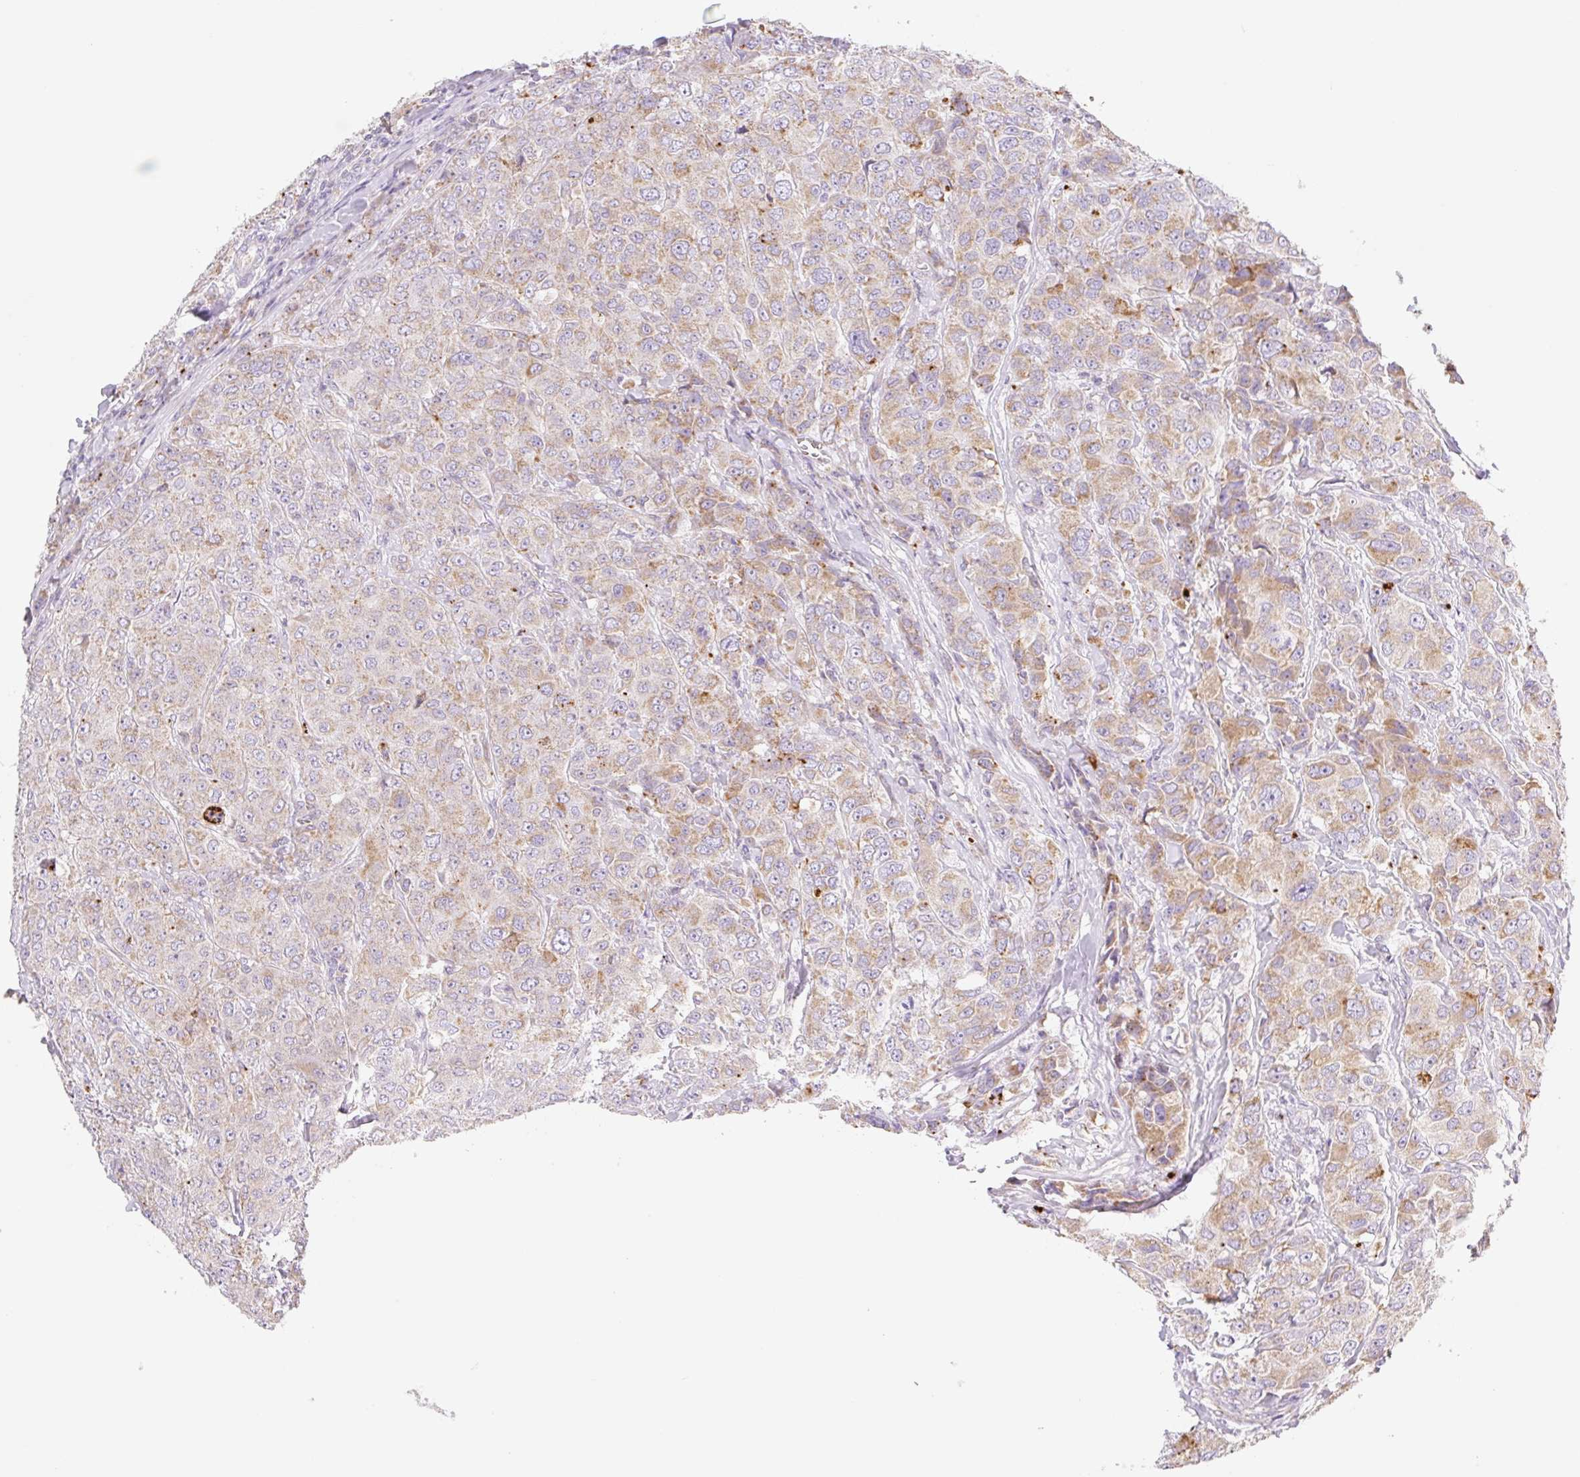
{"staining": {"intensity": "weak", "quantity": "25%-75%", "location": "cytoplasmic/membranous"}, "tissue": "breast cancer", "cell_type": "Tumor cells", "image_type": "cancer", "snomed": [{"axis": "morphology", "description": "Duct carcinoma"}, {"axis": "topography", "description": "Breast"}], "caption": "Approximately 25%-75% of tumor cells in human invasive ductal carcinoma (breast) show weak cytoplasmic/membranous protein expression as visualized by brown immunohistochemical staining.", "gene": "CLEC3A", "patient": {"sex": "female", "age": 43}}